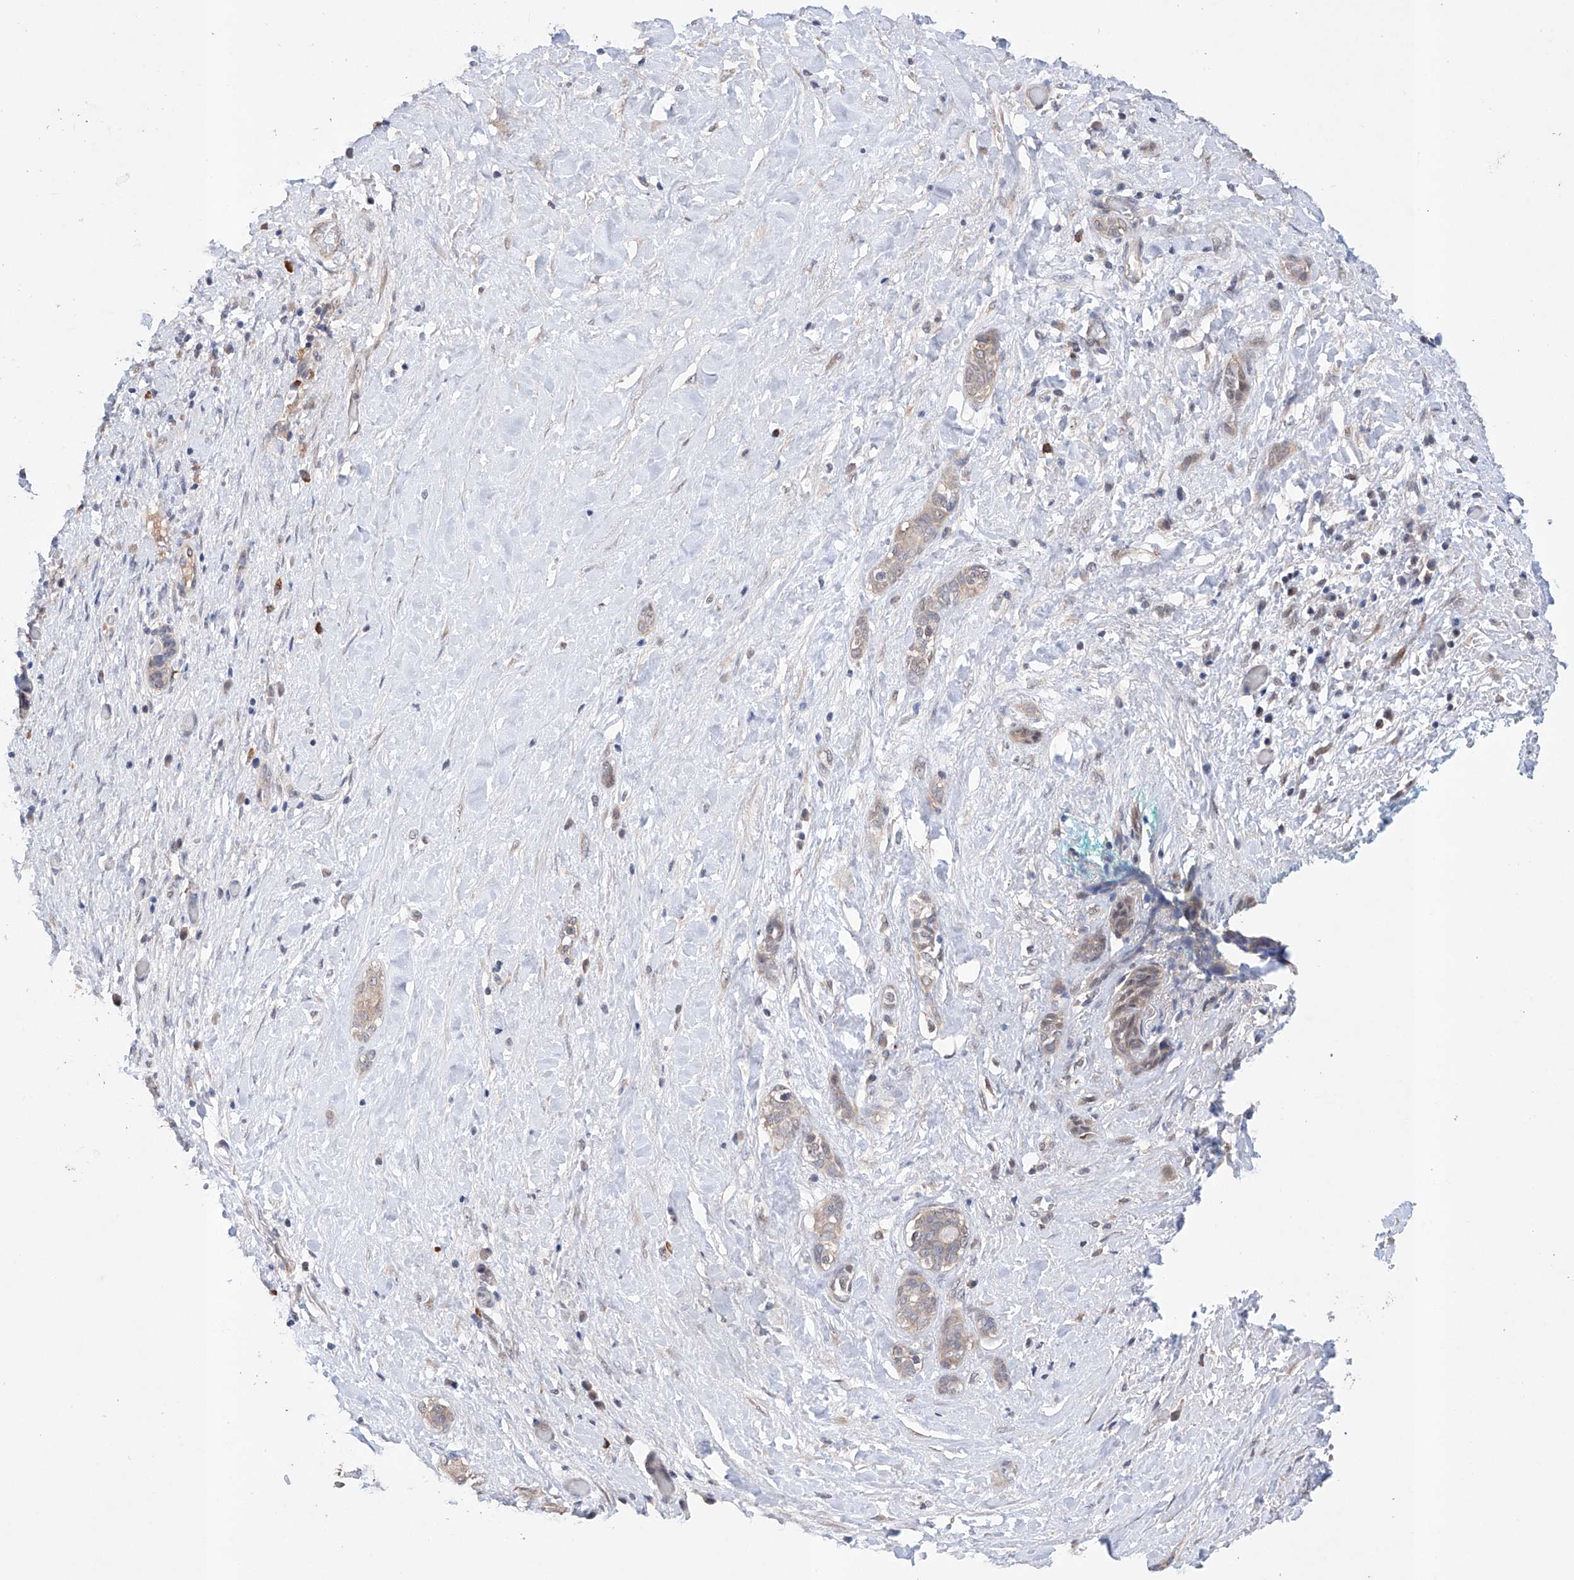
{"staining": {"intensity": "weak", "quantity": ">75%", "location": "cytoplasmic/membranous"}, "tissue": "pancreatic cancer", "cell_type": "Tumor cells", "image_type": "cancer", "snomed": [{"axis": "morphology", "description": "Normal tissue, NOS"}, {"axis": "morphology", "description": "Adenocarcinoma, NOS"}, {"axis": "topography", "description": "Pancreas"}, {"axis": "topography", "description": "Peripheral nerve tissue"}], "caption": "IHC (DAB (3,3'-diaminobenzidine)) staining of pancreatic adenocarcinoma demonstrates weak cytoplasmic/membranous protein positivity in about >75% of tumor cells.", "gene": "AFG1L", "patient": {"sex": "female", "age": 63}}